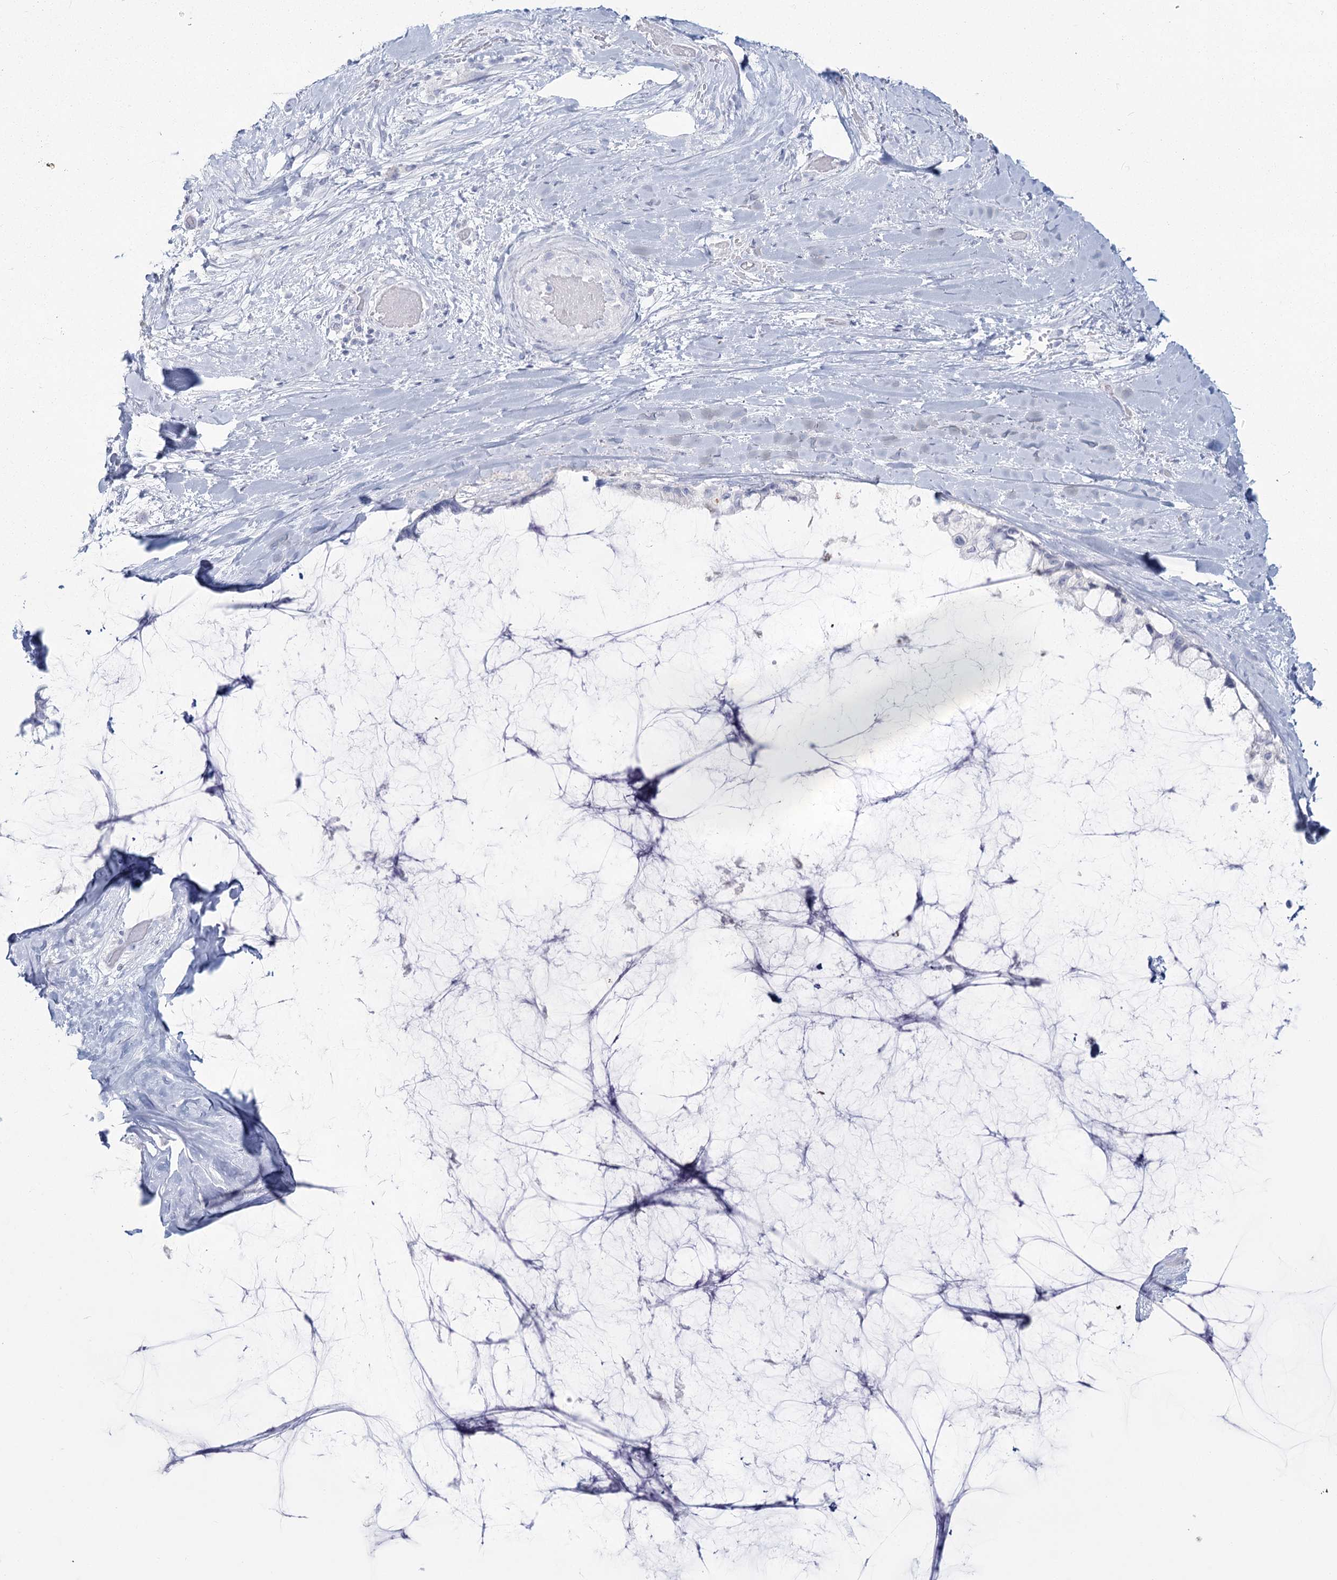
{"staining": {"intensity": "negative", "quantity": "none", "location": "none"}, "tissue": "ovarian cancer", "cell_type": "Tumor cells", "image_type": "cancer", "snomed": [{"axis": "morphology", "description": "Cystadenocarcinoma, mucinous, NOS"}, {"axis": "topography", "description": "Ovary"}], "caption": "Tumor cells show no significant staining in mucinous cystadenocarcinoma (ovarian). (Brightfield microscopy of DAB (3,3'-diaminobenzidine) IHC at high magnification).", "gene": "SLC6A19", "patient": {"sex": "female", "age": 39}}